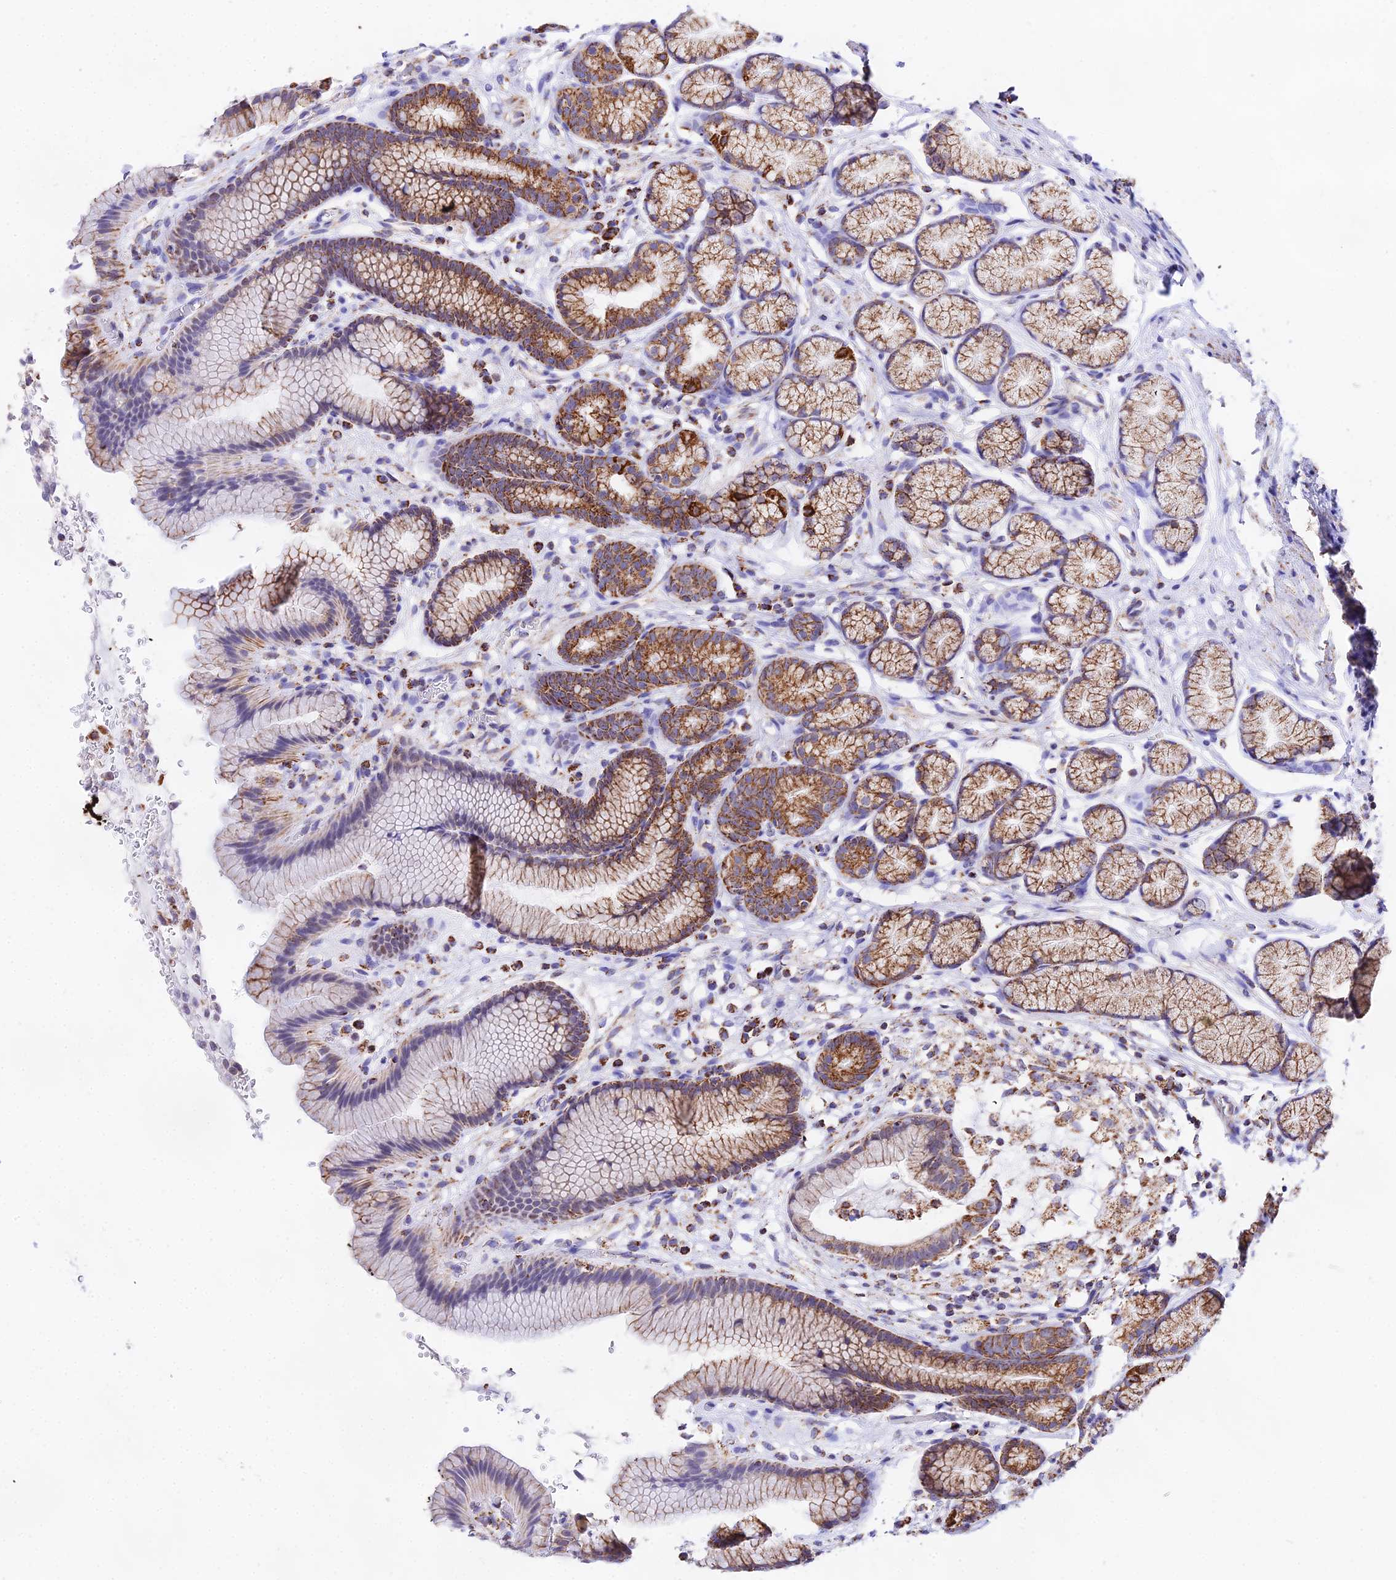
{"staining": {"intensity": "strong", "quantity": ">75%", "location": "cytoplasmic/membranous"}, "tissue": "stomach", "cell_type": "Glandular cells", "image_type": "normal", "snomed": [{"axis": "morphology", "description": "Normal tissue, NOS"}, {"axis": "topography", "description": "Stomach"}], "caption": "Stomach stained with DAB immunohistochemistry displays high levels of strong cytoplasmic/membranous positivity in approximately >75% of glandular cells. Using DAB (brown) and hematoxylin (blue) stains, captured at high magnification using brightfield microscopy.", "gene": "ATP5PD", "patient": {"sex": "male", "age": 42}}